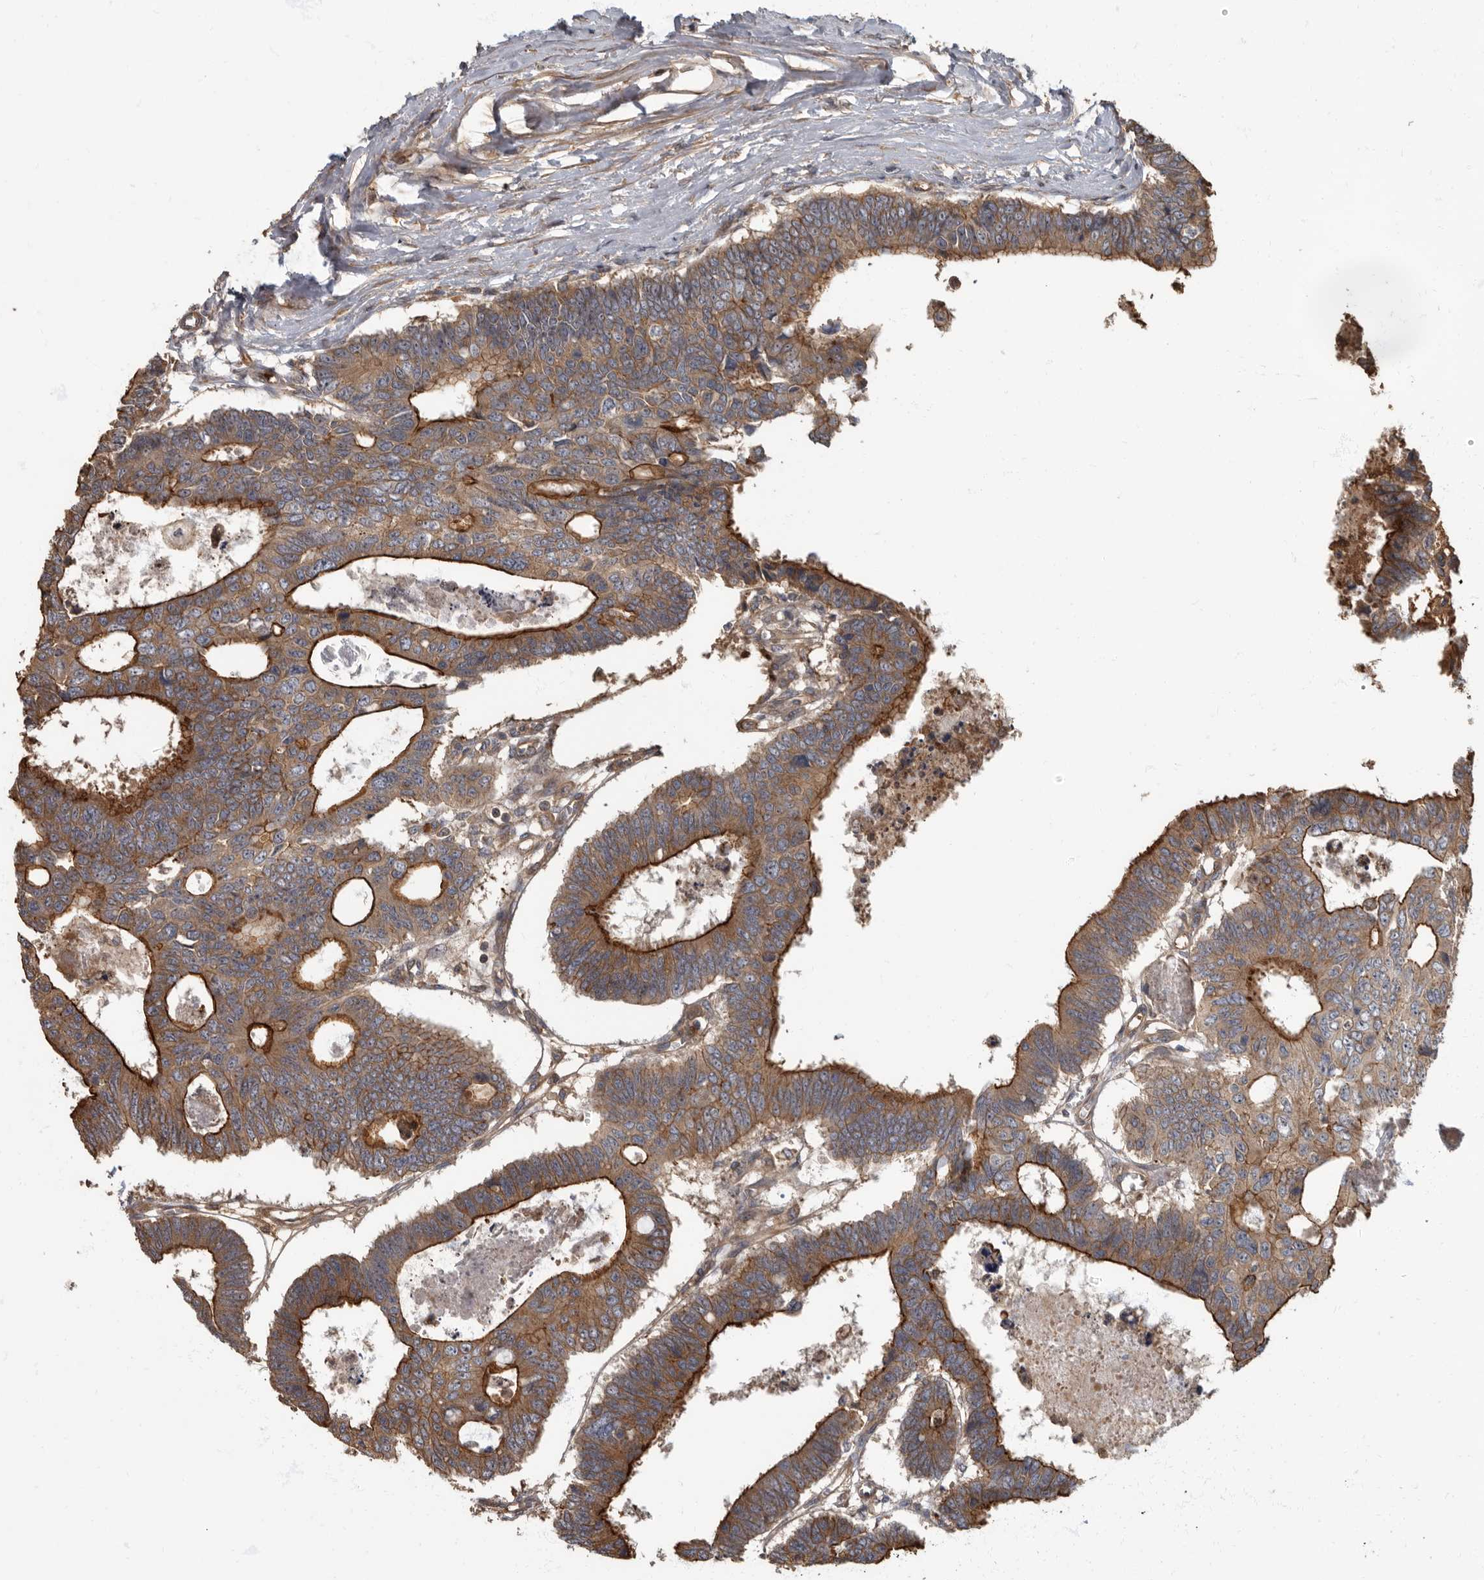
{"staining": {"intensity": "strong", "quantity": "25%-75%", "location": "cytoplasmic/membranous"}, "tissue": "colorectal cancer", "cell_type": "Tumor cells", "image_type": "cancer", "snomed": [{"axis": "morphology", "description": "Adenocarcinoma, NOS"}, {"axis": "topography", "description": "Rectum"}], "caption": "IHC histopathology image of adenocarcinoma (colorectal) stained for a protein (brown), which exhibits high levels of strong cytoplasmic/membranous positivity in about 25%-75% of tumor cells.", "gene": "DAAM1", "patient": {"sex": "male", "age": 84}}